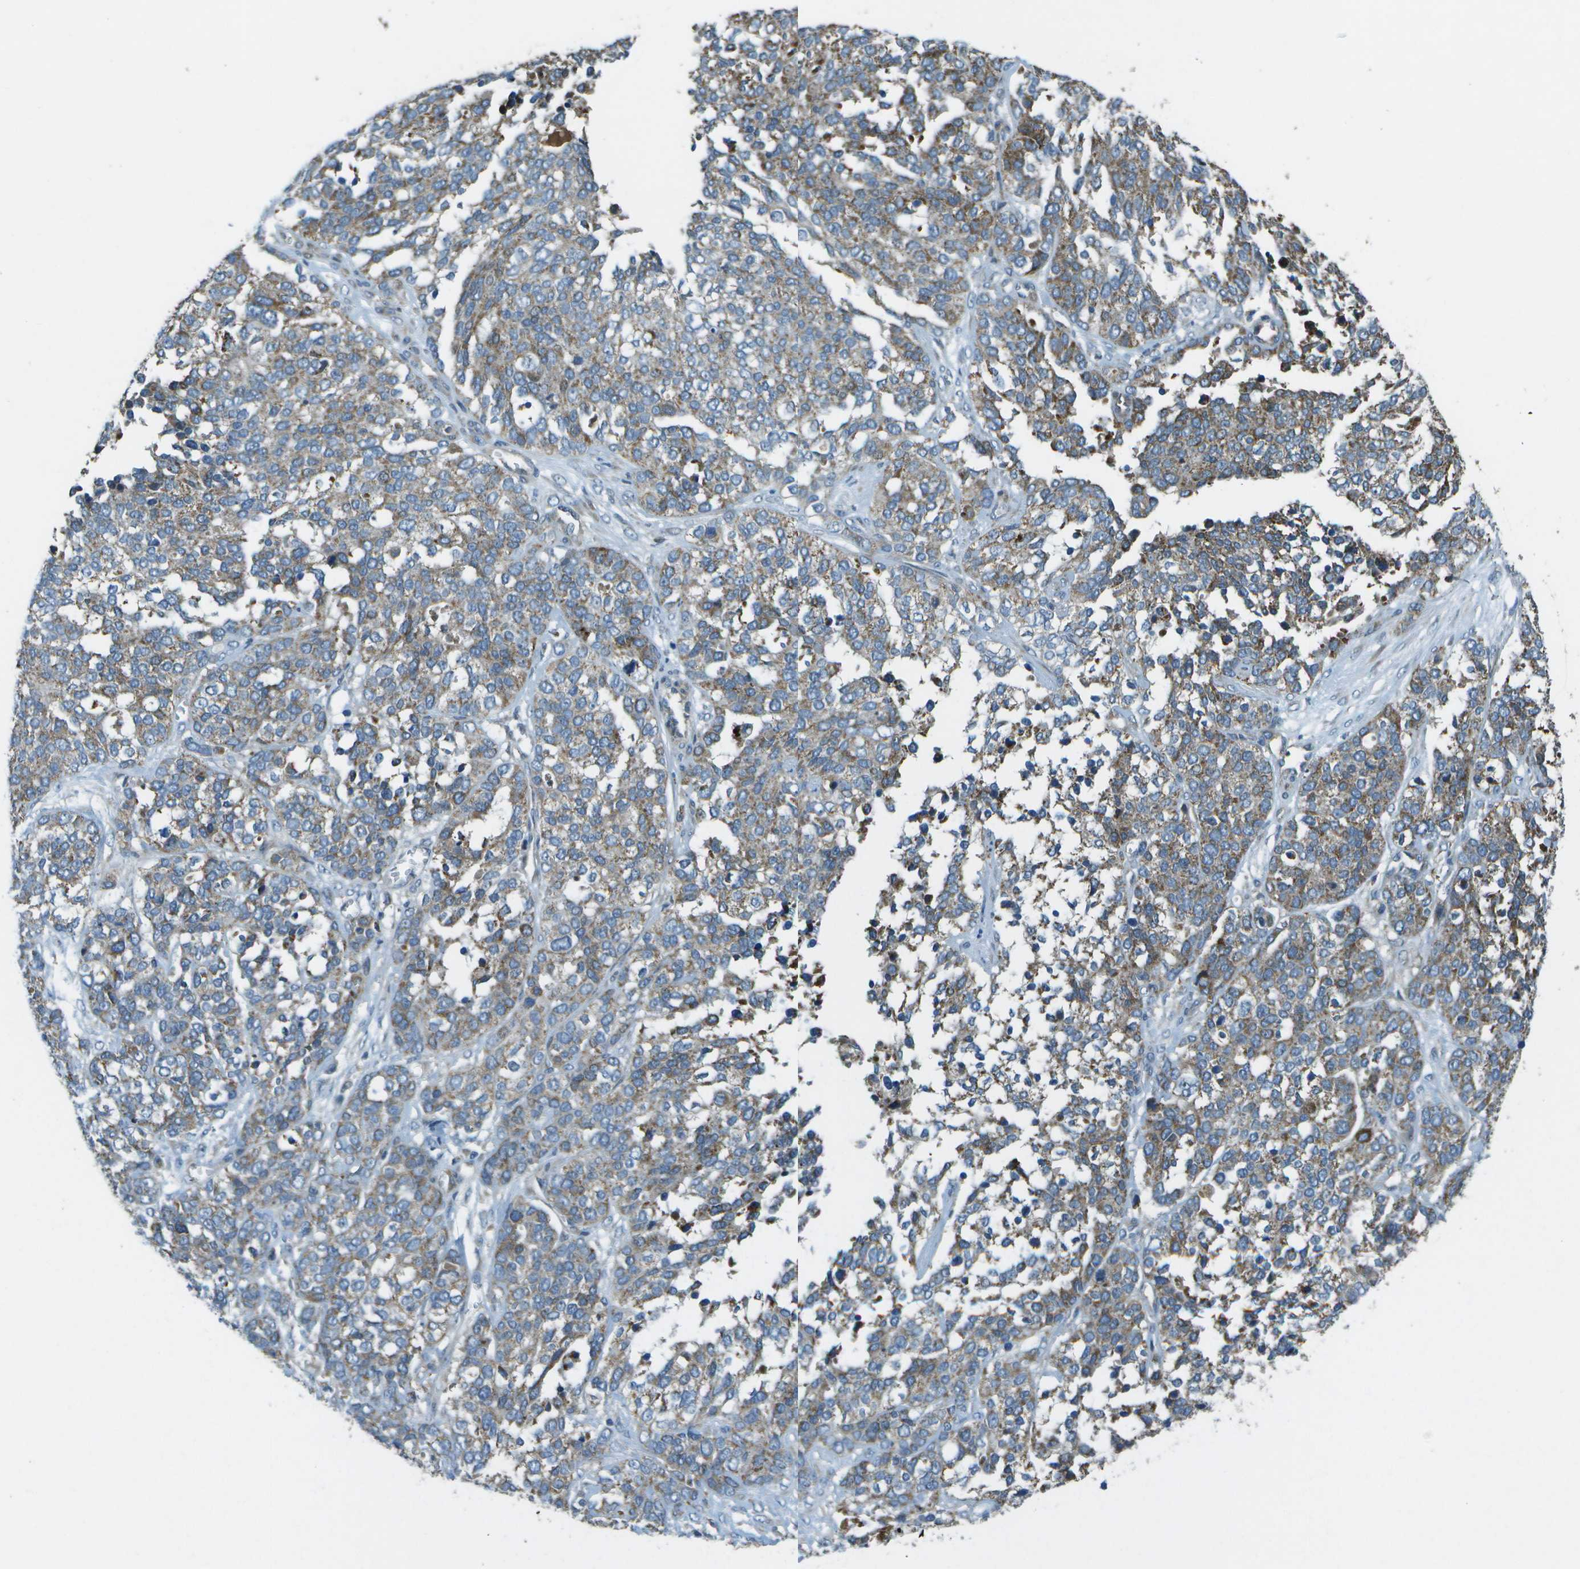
{"staining": {"intensity": "moderate", "quantity": "25%-75%", "location": "cytoplasmic/membranous"}, "tissue": "ovarian cancer", "cell_type": "Tumor cells", "image_type": "cancer", "snomed": [{"axis": "morphology", "description": "Cystadenocarcinoma, serous, NOS"}, {"axis": "topography", "description": "Ovary"}], "caption": "Protein analysis of ovarian cancer (serous cystadenocarcinoma) tissue demonstrates moderate cytoplasmic/membranous positivity in approximately 25%-75% of tumor cells.", "gene": "PXYLP1", "patient": {"sex": "female", "age": 44}}